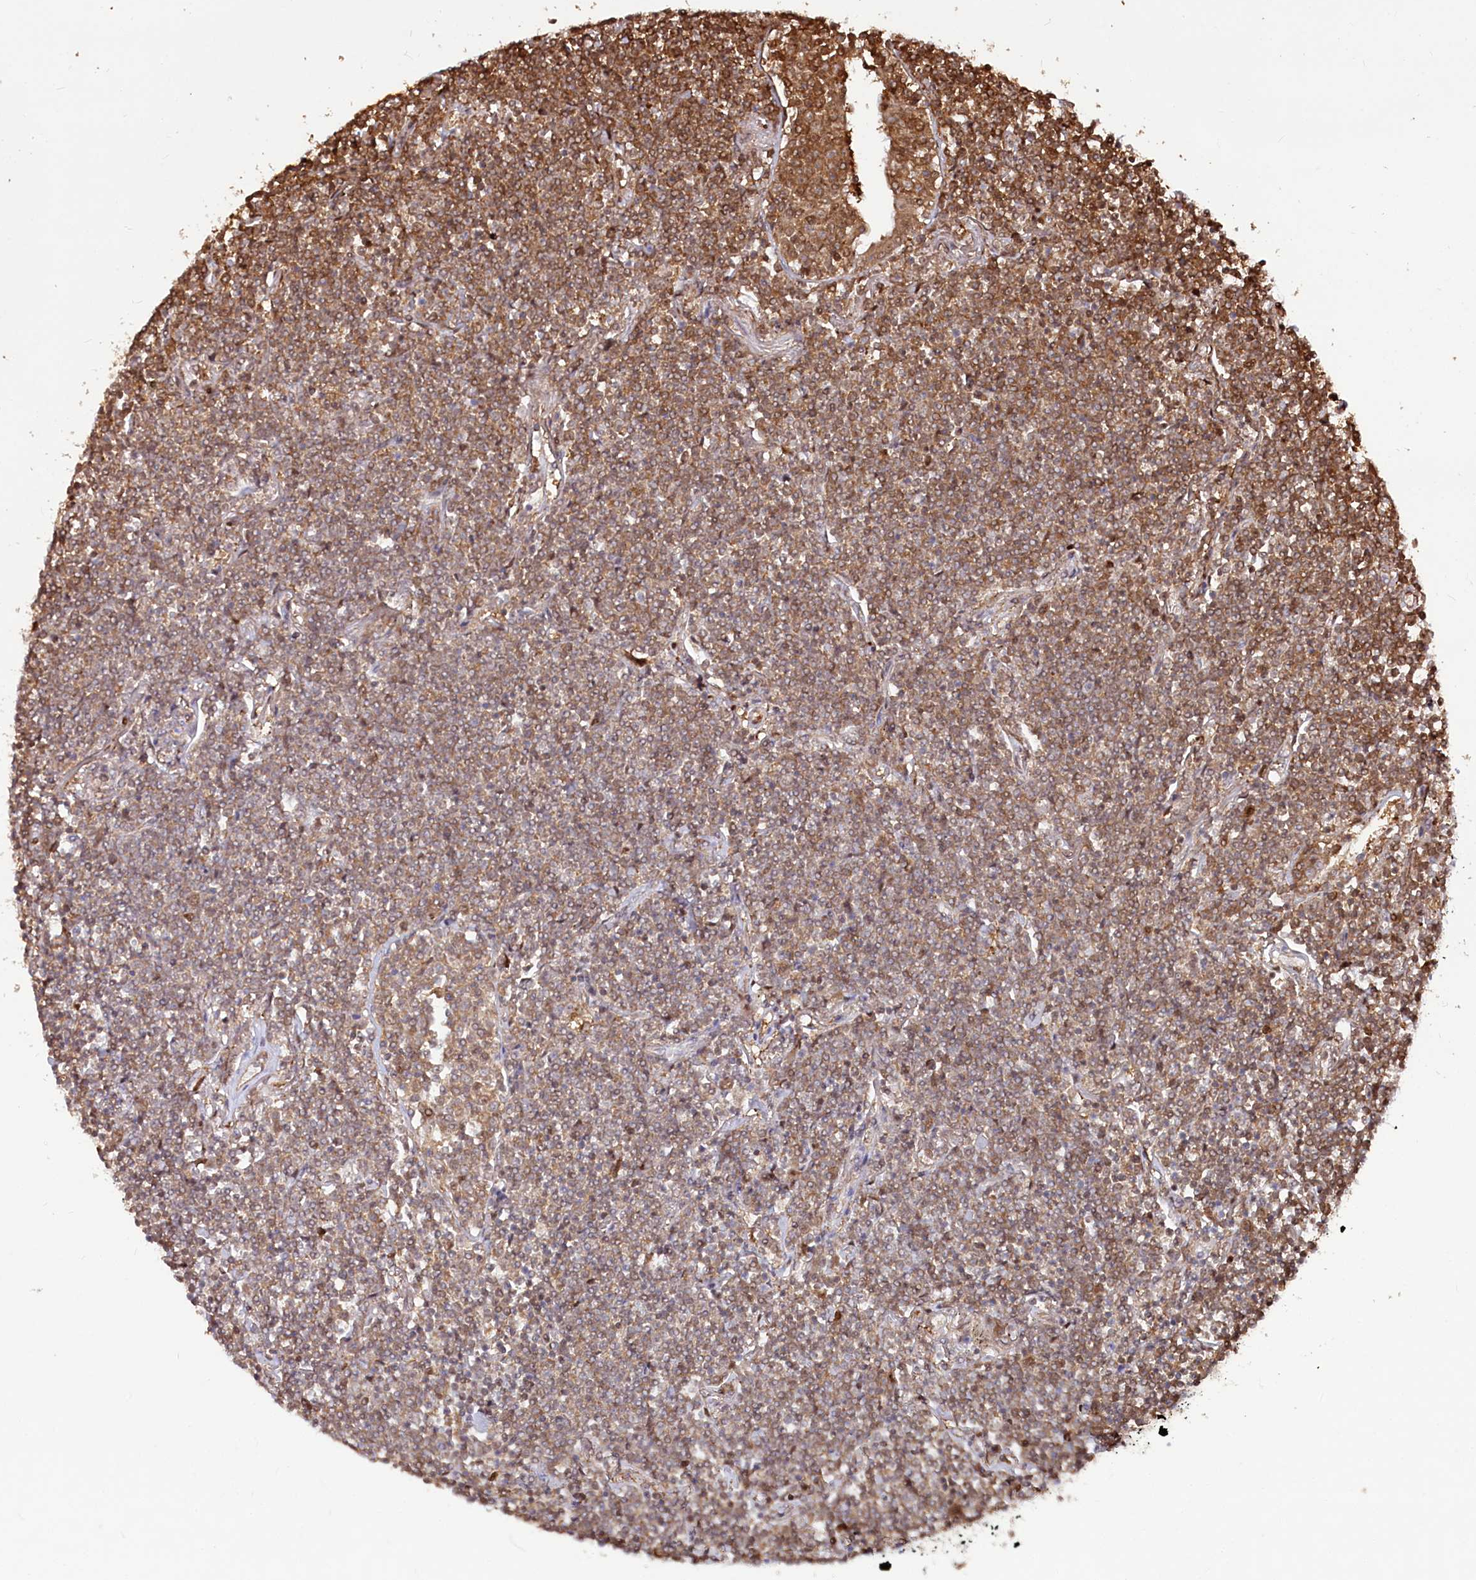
{"staining": {"intensity": "moderate", "quantity": "25%-75%", "location": "cytoplasmic/membranous"}, "tissue": "lymphoma", "cell_type": "Tumor cells", "image_type": "cancer", "snomed": [{"axis": "morphology", "description": "Malignant lymphoma, non-Hodgkin's type, Low grade"}, {"axis": "topography", "description": "Lung"}], "caption": "Immunohistochemical staining of low-grade malignant lymphoma, non-Hodgkin's type shows medium levels of moderate cytoplasmic/membranous protein positivity in approximately 25%-75% of tumor cells. The staining was performed using DAB to visualize the protein expression in brown, while the nuclei were stained in blue with hematoxylin (Magnification: 20x).", "gene": "PSMA1", "patient": {"sex": "female", "age": 71}}